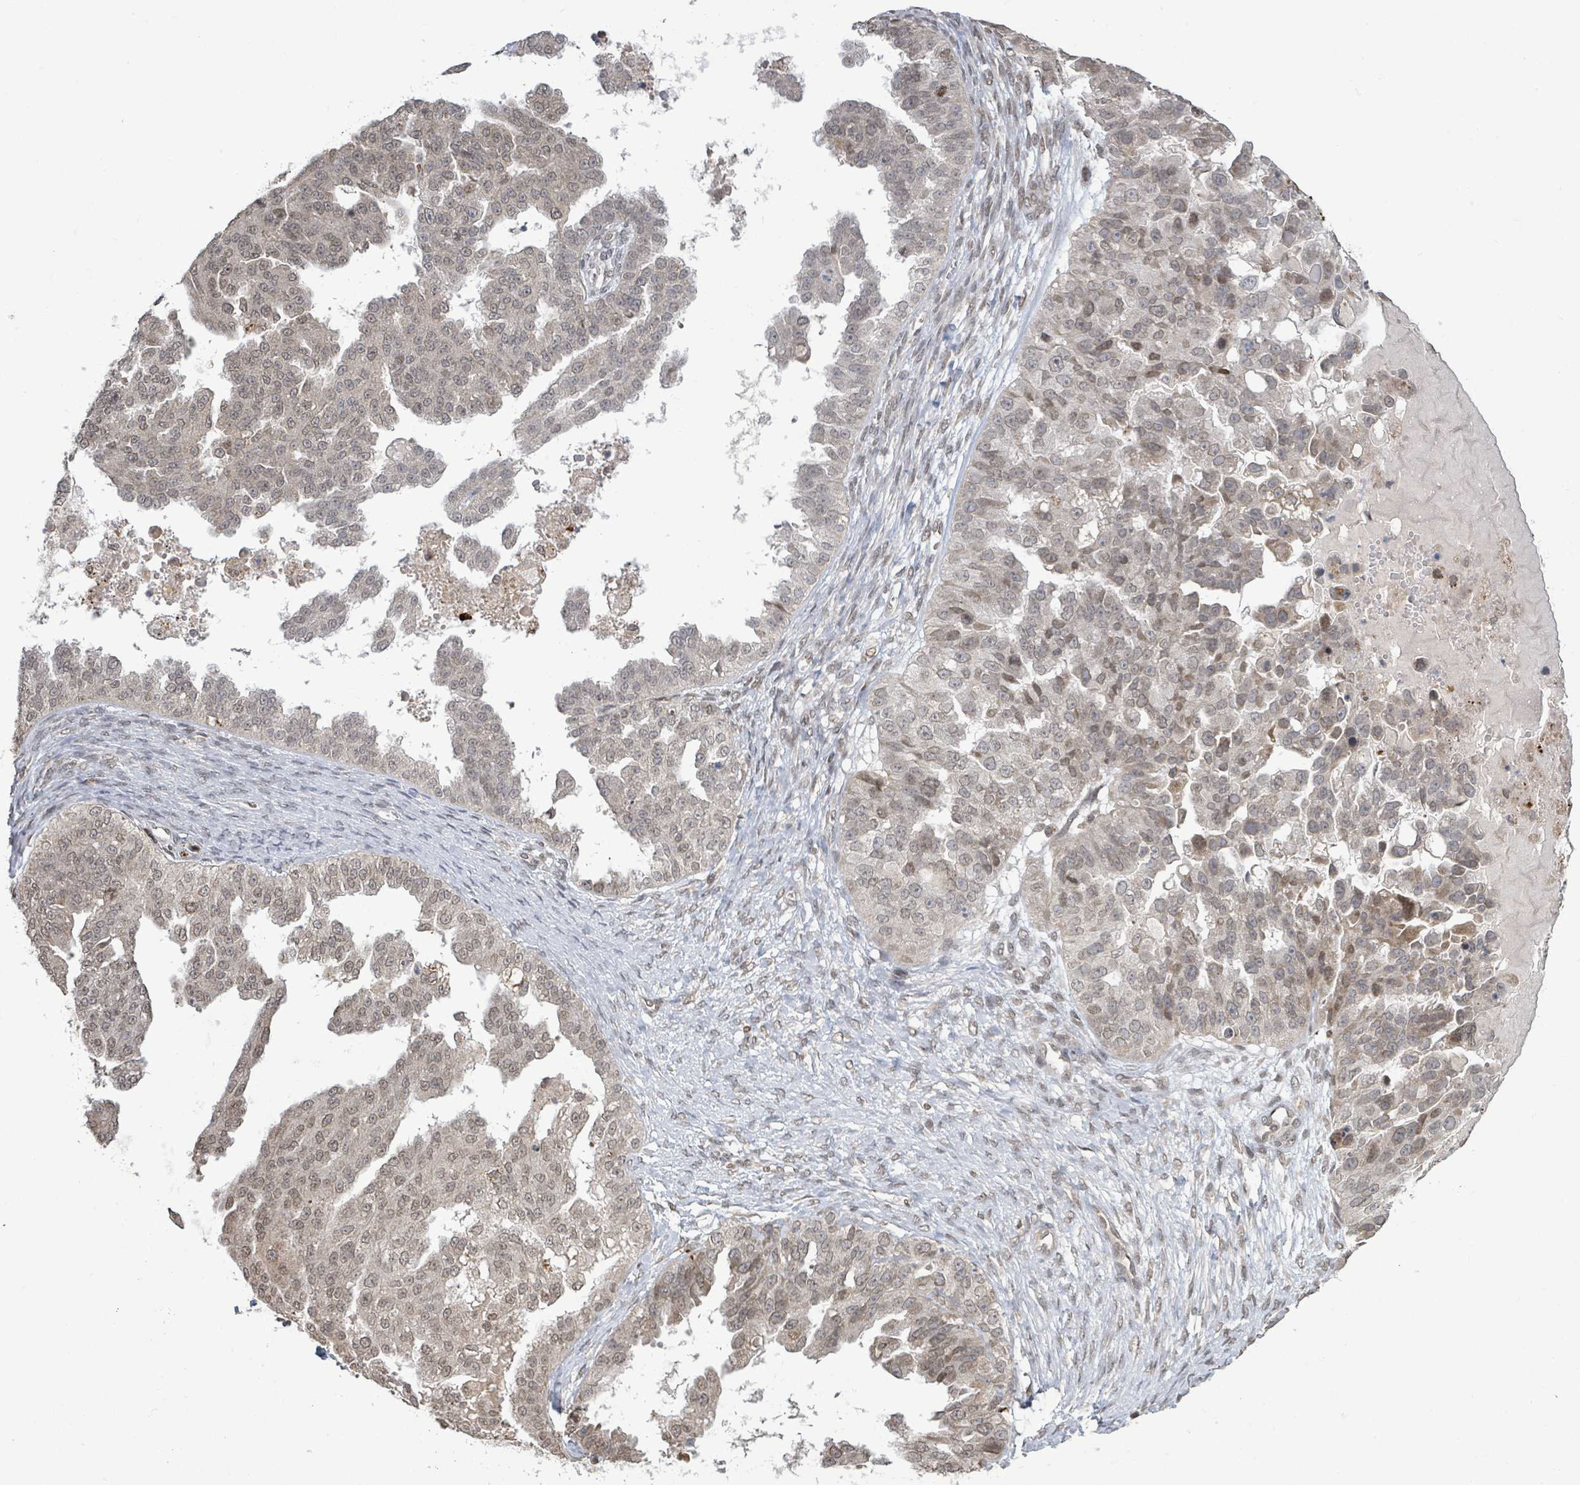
{"staining": {"intensity": "weak", "quantity": "25%-75%", "location": "nuclear"}, "tissue": "ovarian cancer", "cell_type": "Tumor cells", "image_type": "cancer", "snomed": [{"axis": "morphology", "description": "Cystadenocarcinoma, serous, NOS"}, {"axis": "topography", "description": "Ovary"}], "caption": "About 25%-75% of tumor cells in ovarian cancer display weak nuclear protein staining as visualized by brown immunohistochemical staining.", "gene": "SBF2", "patient": {"sex": "female", "age": 58}}